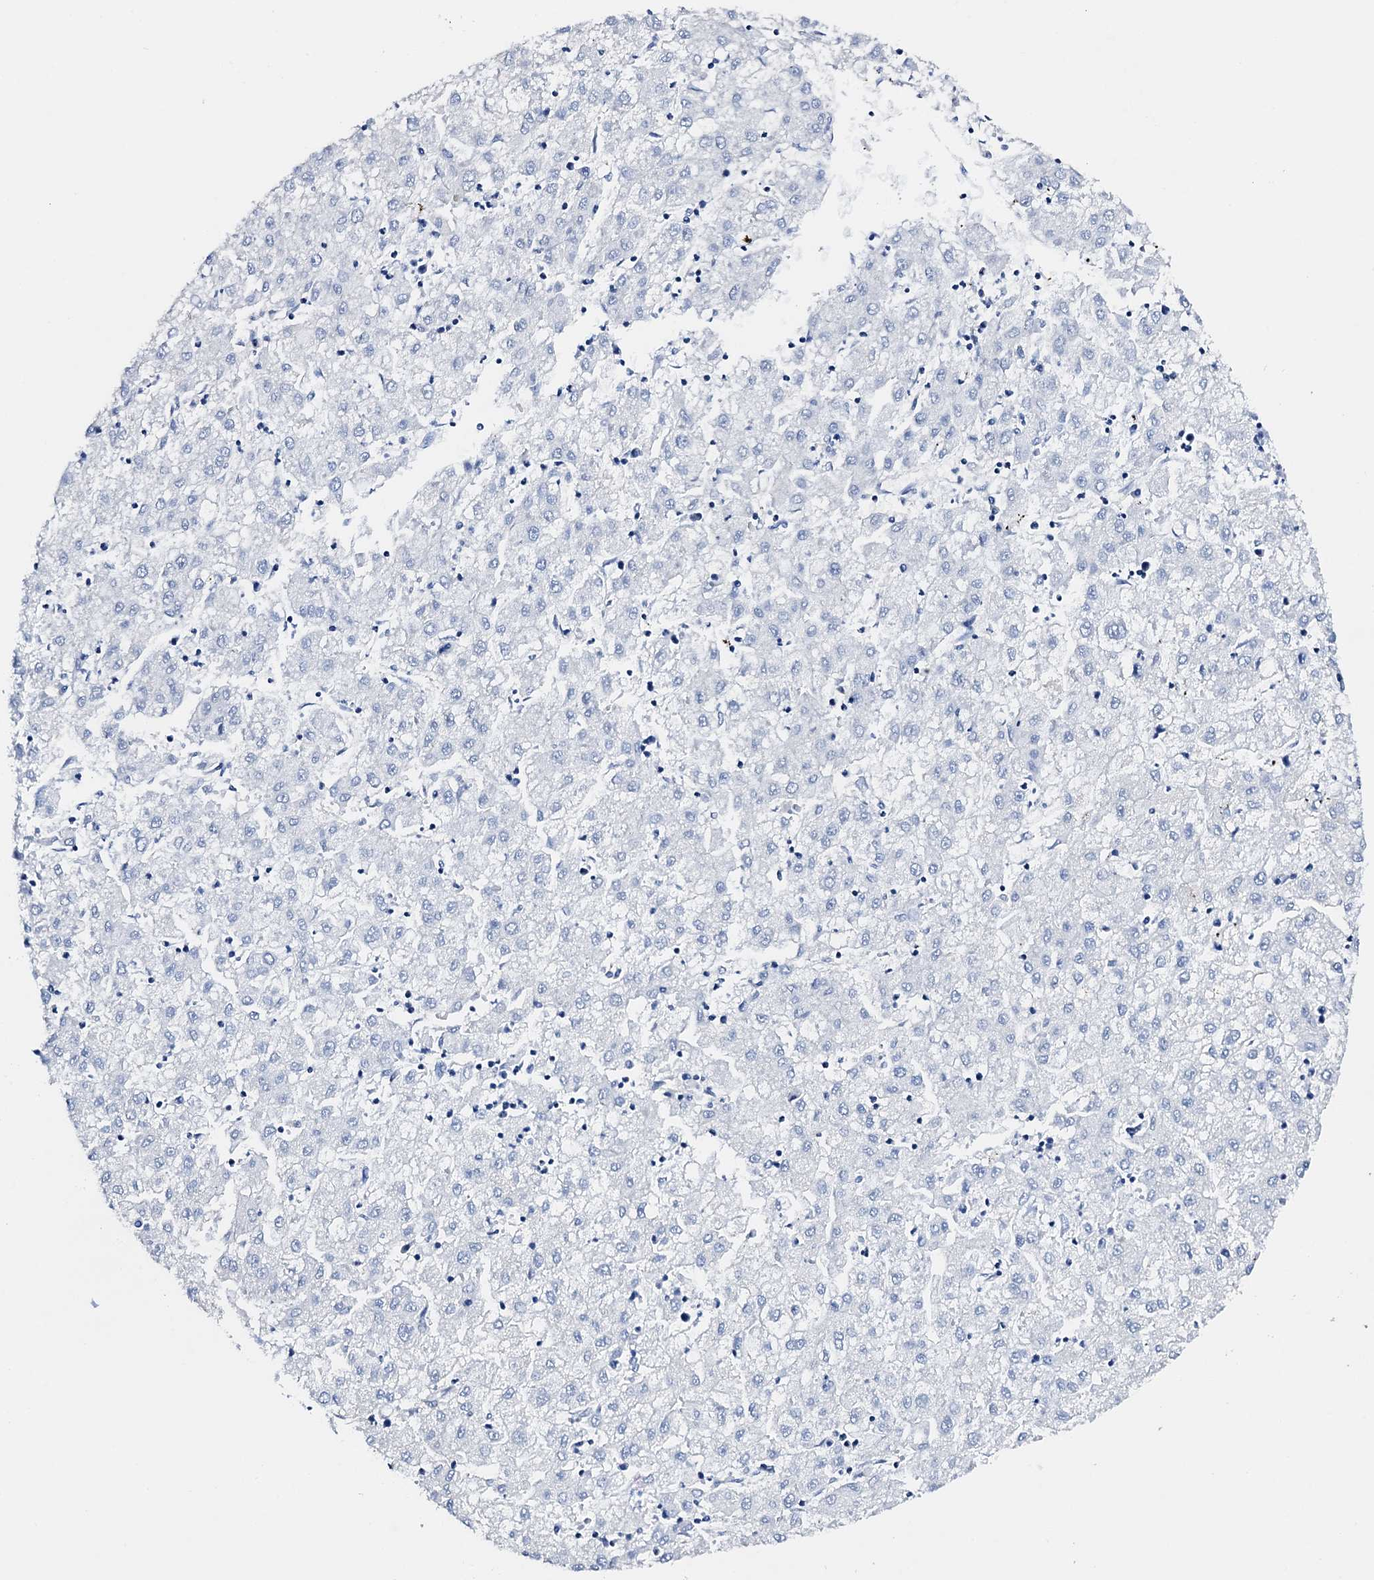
{"staining": {"intensity": "negative", "quantity": "none", "location": "none"}, "tissue": "liver cancer", "cell_type": "Tumor cells", "image_type": "cancer", "snomed": [{"axis": "morphology", "description": "Carcinoma, Hepatocellular, NOS"}, {"axis": "topography", "description": "Liver"}], "caption": "IHC histopathology image of liver cancer stained for a protein (brown), which exhibits no expression in tumor cells.", "gene": "NRIP2", "patient": {"sex": "male", "age": 72}}